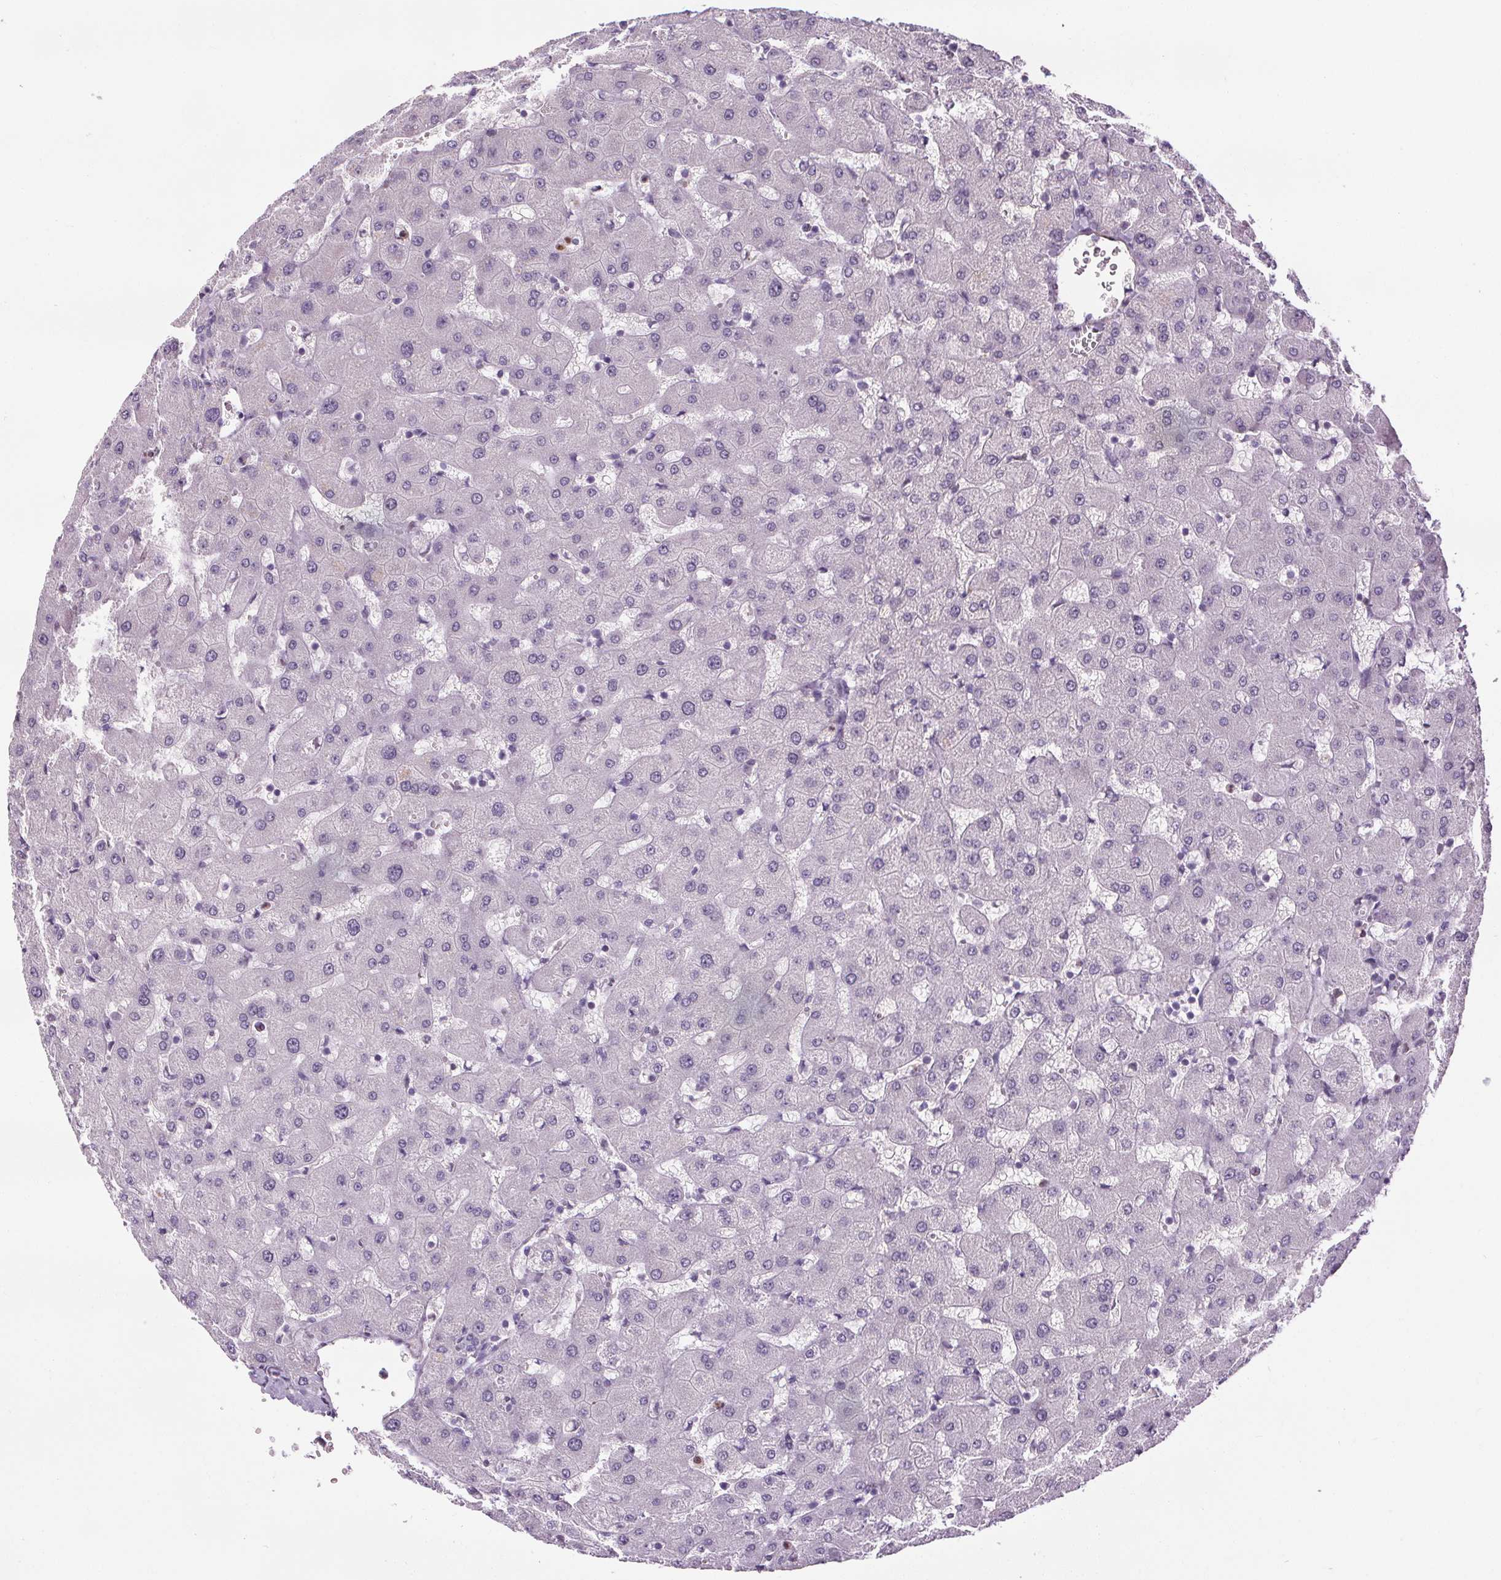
{"staining": {"intensity": "negative", "quantity": "none", "location": "none"}, "tissue": "liver", "cell_type": "Cholangiocytes", "image_type": "normal", "snomed": [{"axis": "morphology", "description": "Normal tissue, NOS"}, {"axis": "topography", "description": "Liver"}], "caption": "Immunohistochemistry photomicrograph of unremarkable human liver stained for a protein (brown), which shows no expression in cholangiocytes.", "gene": "TMEM240", "patient": {"sex": "female", "age": 63}}